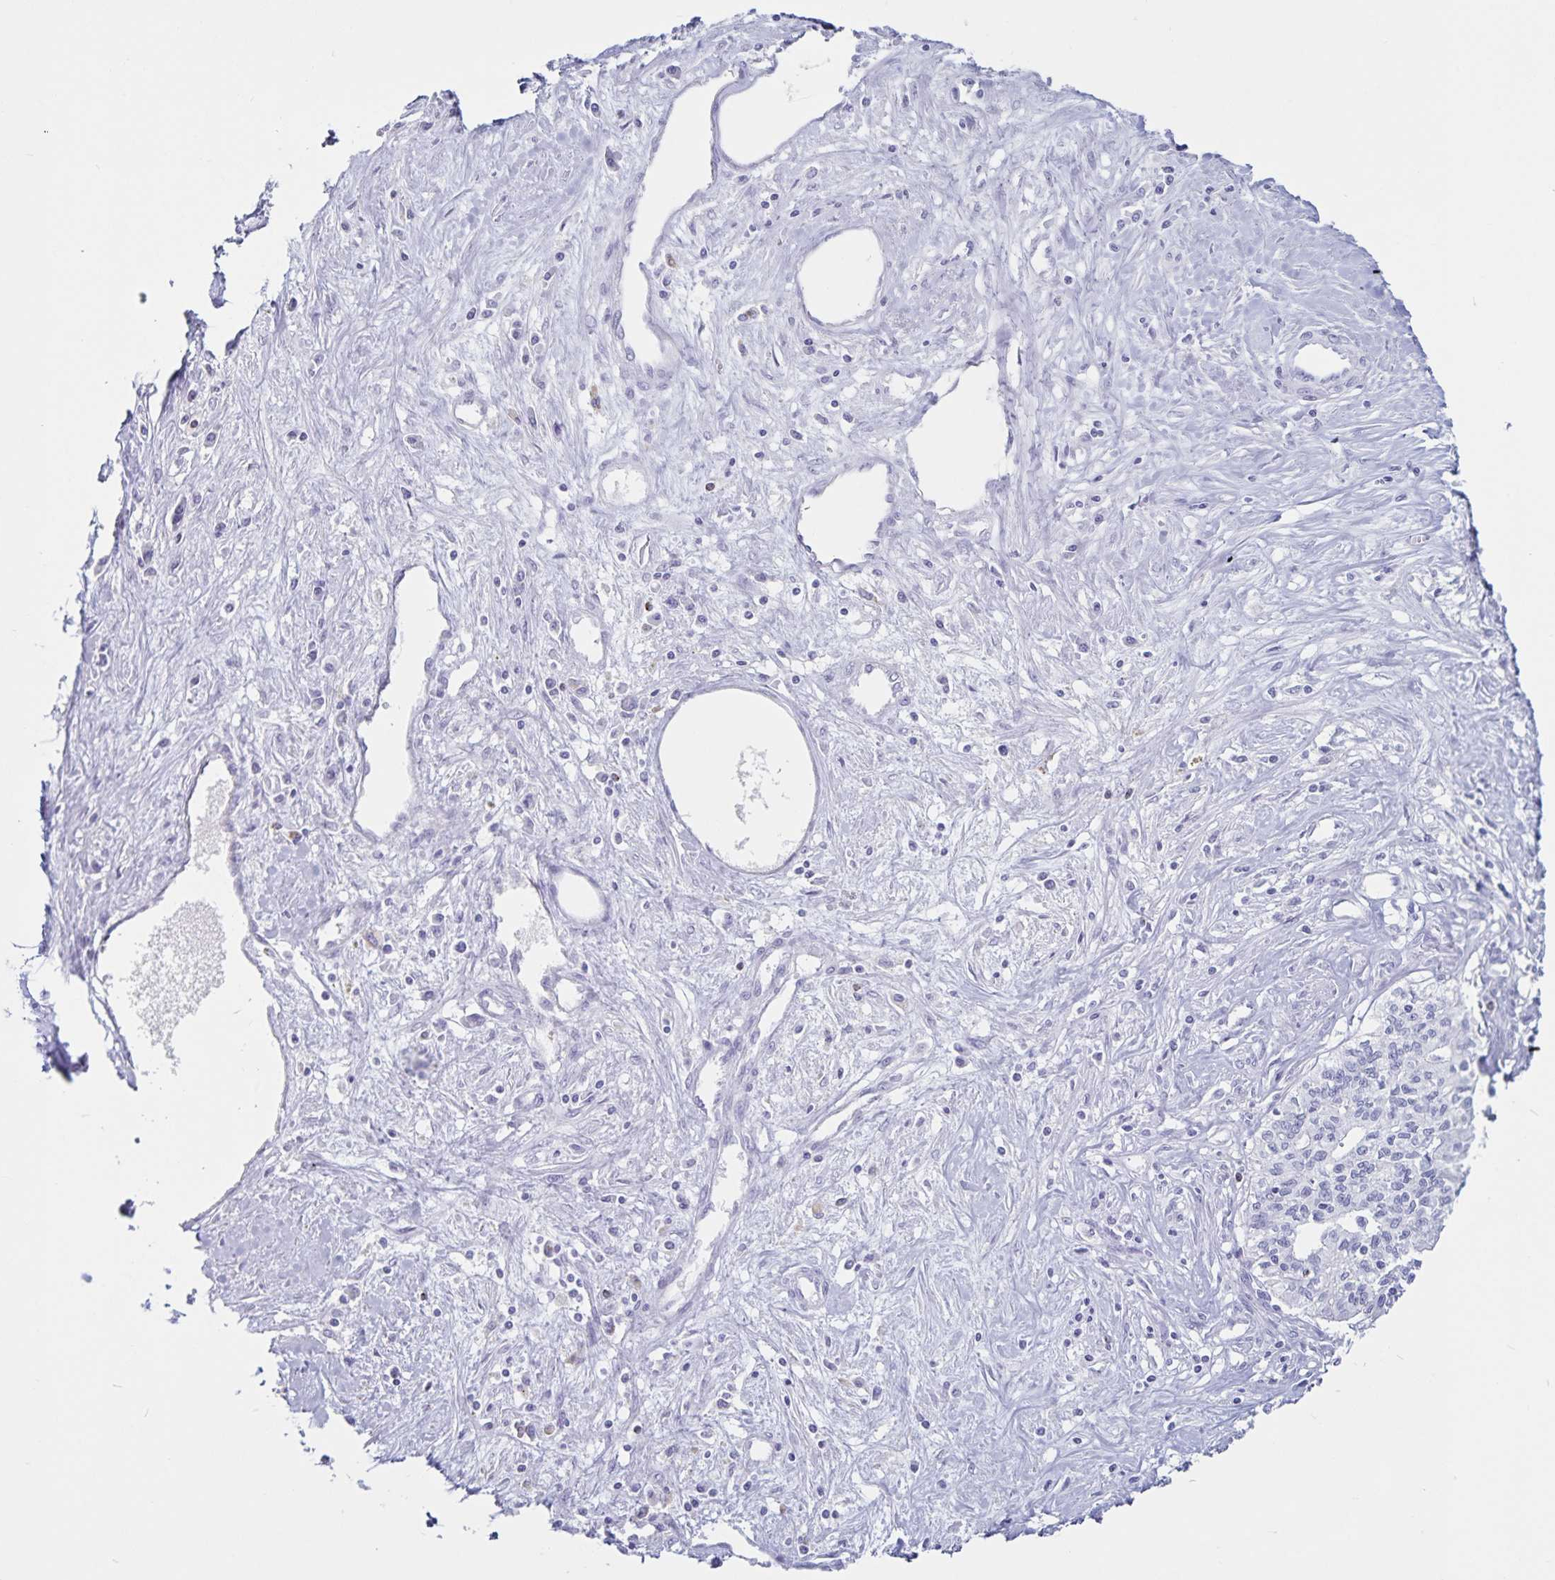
{"staining": {"intensity": "negative", "quantity": "none", "location": "none"}, "tissue": "liver cancer", "cell_type": "Tumor cells", "image_type": "cancer", "snomed": [{"axis": "morphology", "description": "Cholangiocarcinoma"}, {"axis": "topography", "description": "Liver"}], "caption": "The histopathology image reveals no significant staining in tumor cells of liver cholangiocarcinoma.", "gene": "GNLY", "patient": {"sex": "female", "age": 61}}